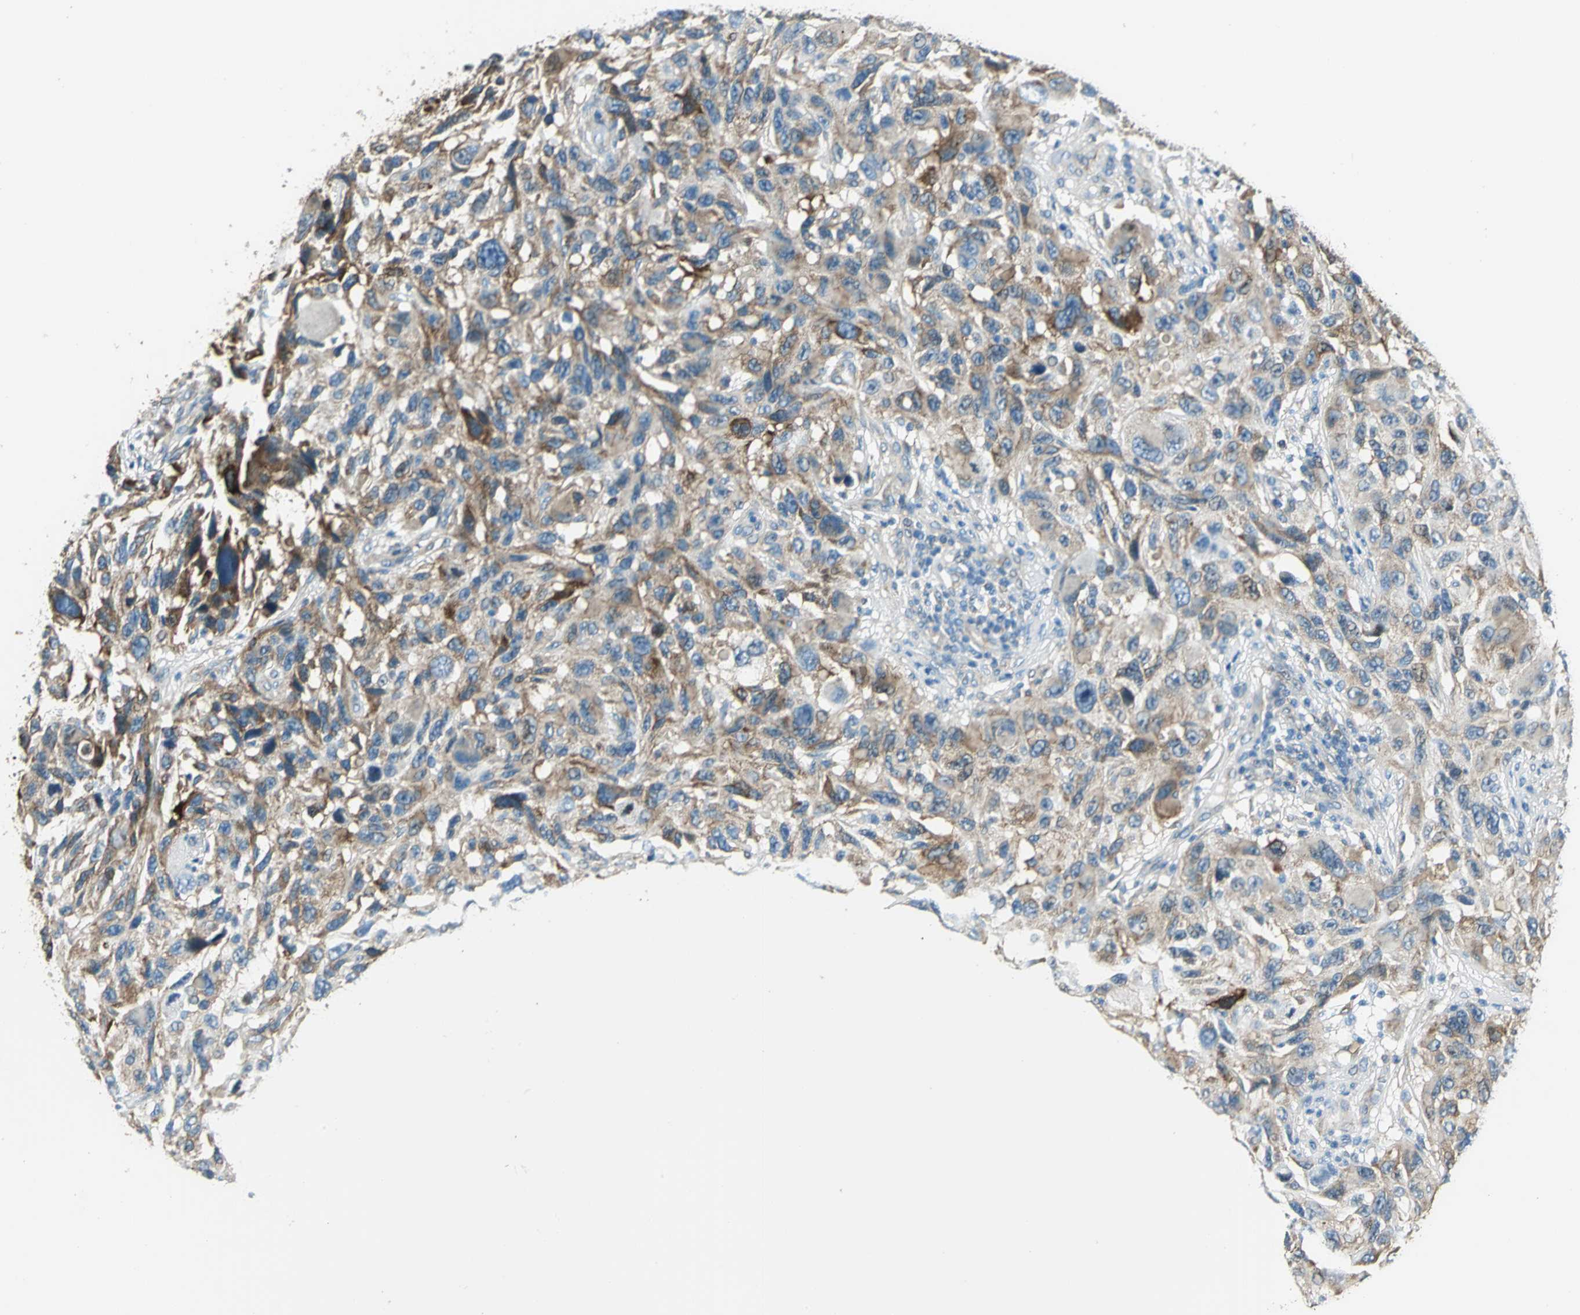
{"staining": {"intensity": "moderate", "quantity": "25%-75%", "location": "cytoplasmic/membranous"}, "tissue": "melanoma", "cell_type": "Tumor cells", "image_type": "cancer", "snomed": [{"axis": "morphology", "description": "Malignant melanoma, NOS"}, {"axis": "topography", "description": "Skin"}], "caption": "This is an image of immunohistochemistry (IHC) staining of melanoma, which shows moderate staining in the cytoplasmic/membranous of tumor cells.", "gene": "HSPB1", "patient": {"sex": "male", "age": 53}}